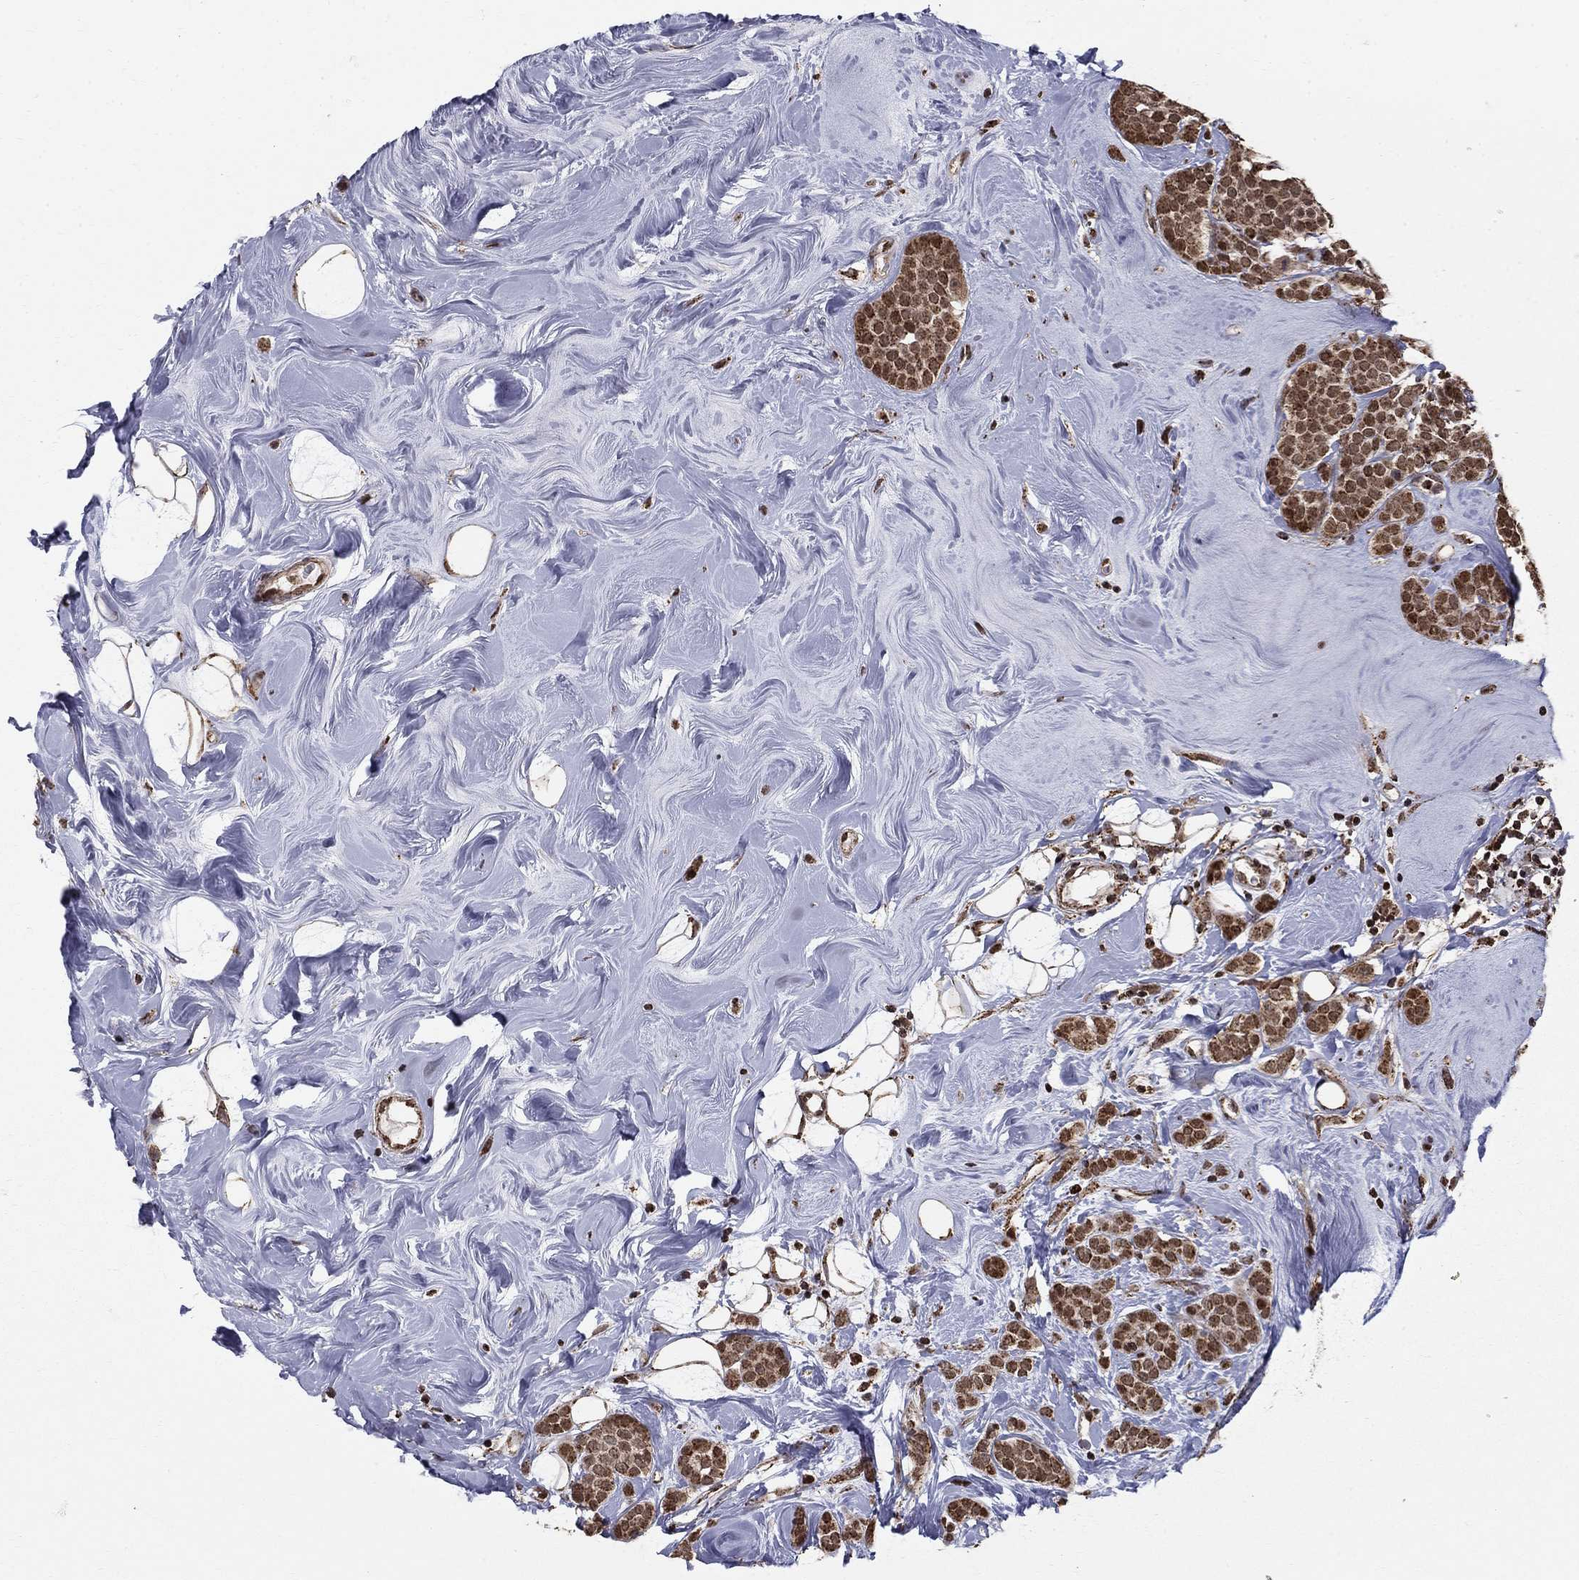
{"staining": {"intensity": "strong", "quantity": ">75%", "location": "cytoplasmic/membranous,nuclear"}, "tissue": "breast cancer", "cell_type": "Tumor cells", "image_type": "cancer", "snomed": [{"axis": "morphology", "description": "Lobular carcinoma"}, {"axis": "topography", "description": "Breast"}], "caption": "High-power microscopy captured an IHC histopathology image of breast cancer, revealing strong cytoplasmic/membranous and nuclear staining in about >75% of tumor cells.", "gene": "ACOT13", "patient": {"sex": "female", "age": 49}}